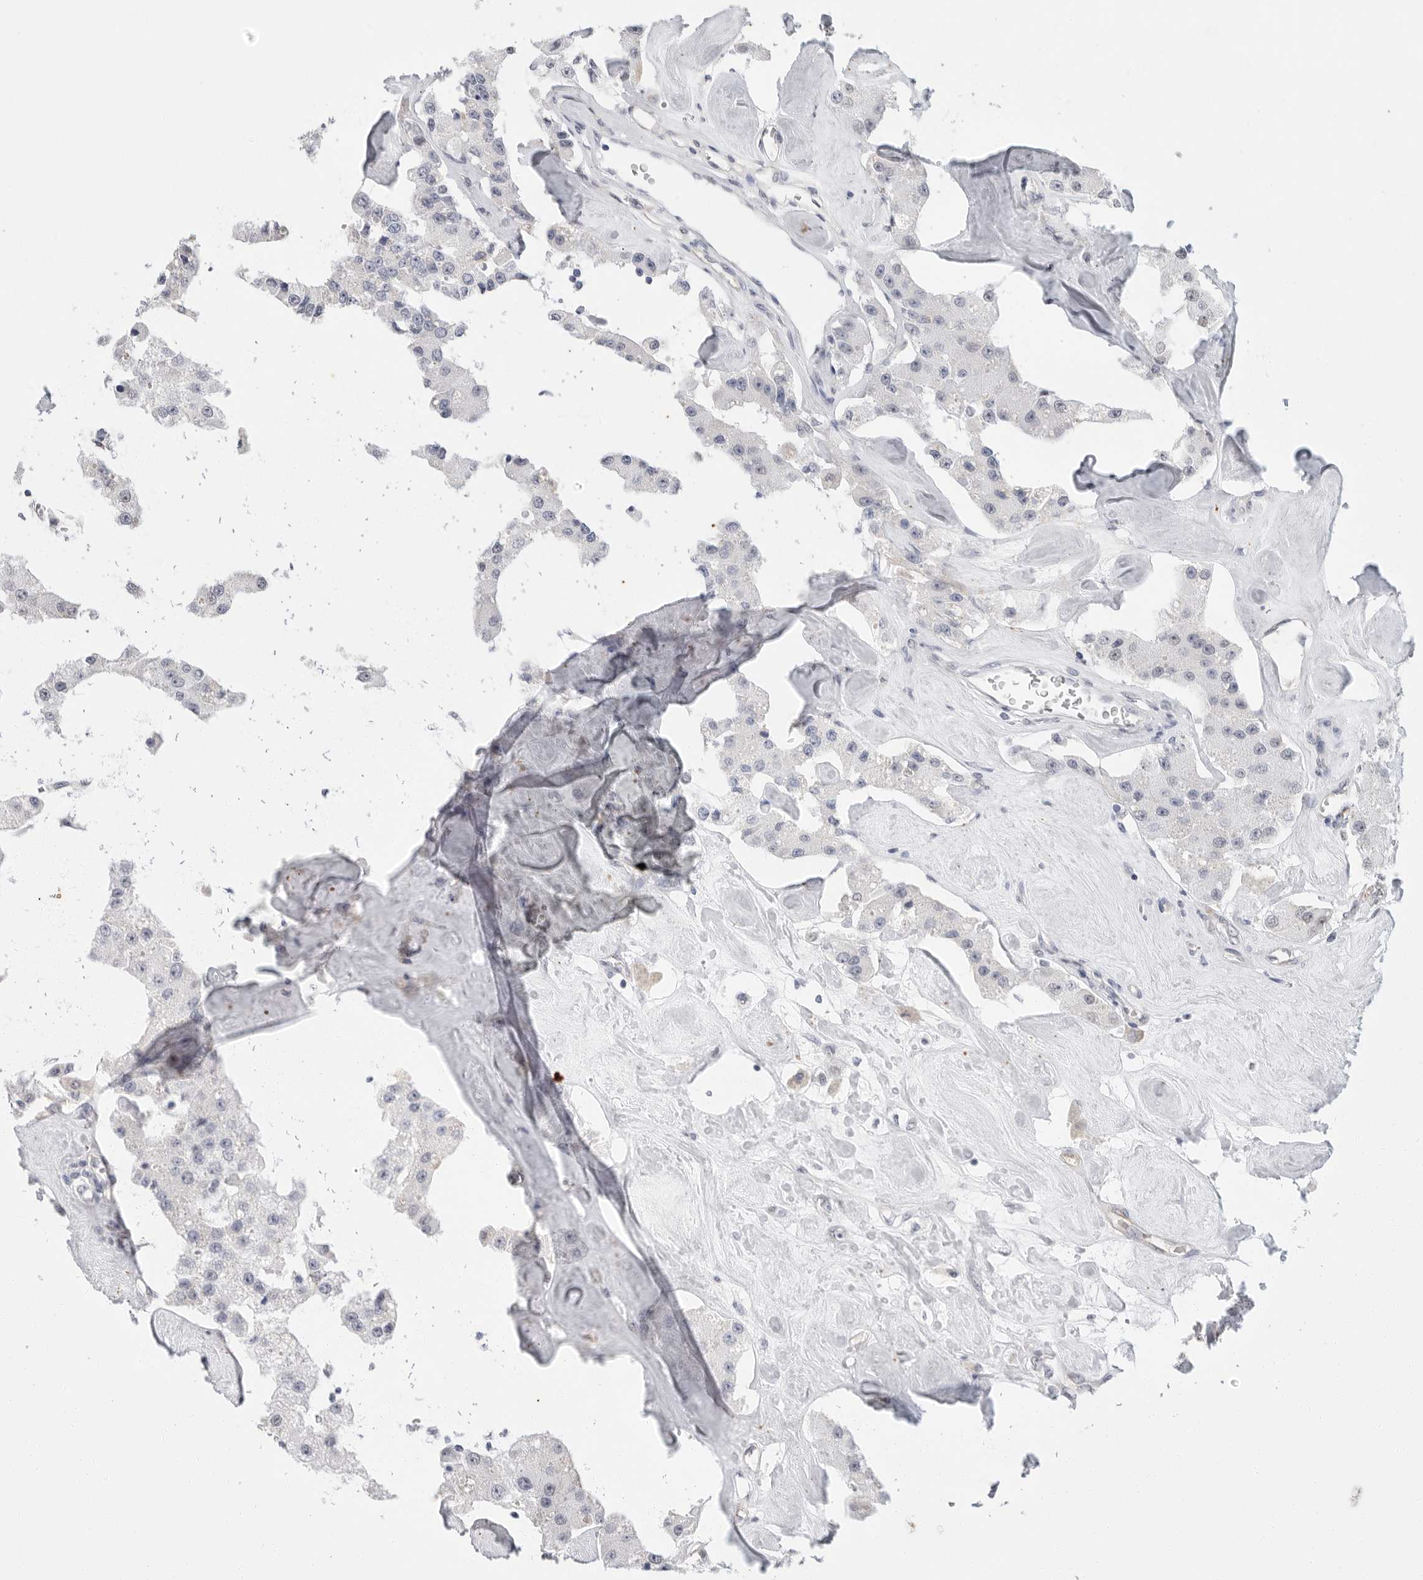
{"staining": {"intensity": "negative", "quantity": "none", "location": "none"}, "tissue": "carcinoid", "cell_type": "Tumor cells", "image_type": "cancer", "snomed": [{"axis": "morphology", "description": "Carcinoid, malignant, NOS"}, {"axis": "topography", "description": "Pancreas"}], "caption": "Histopathology image shows no significant protein expression in tumor cells of malignant carcinoid.", "gene": "ARHGEF10", "patient": {"sex": "male", "age": 41}}